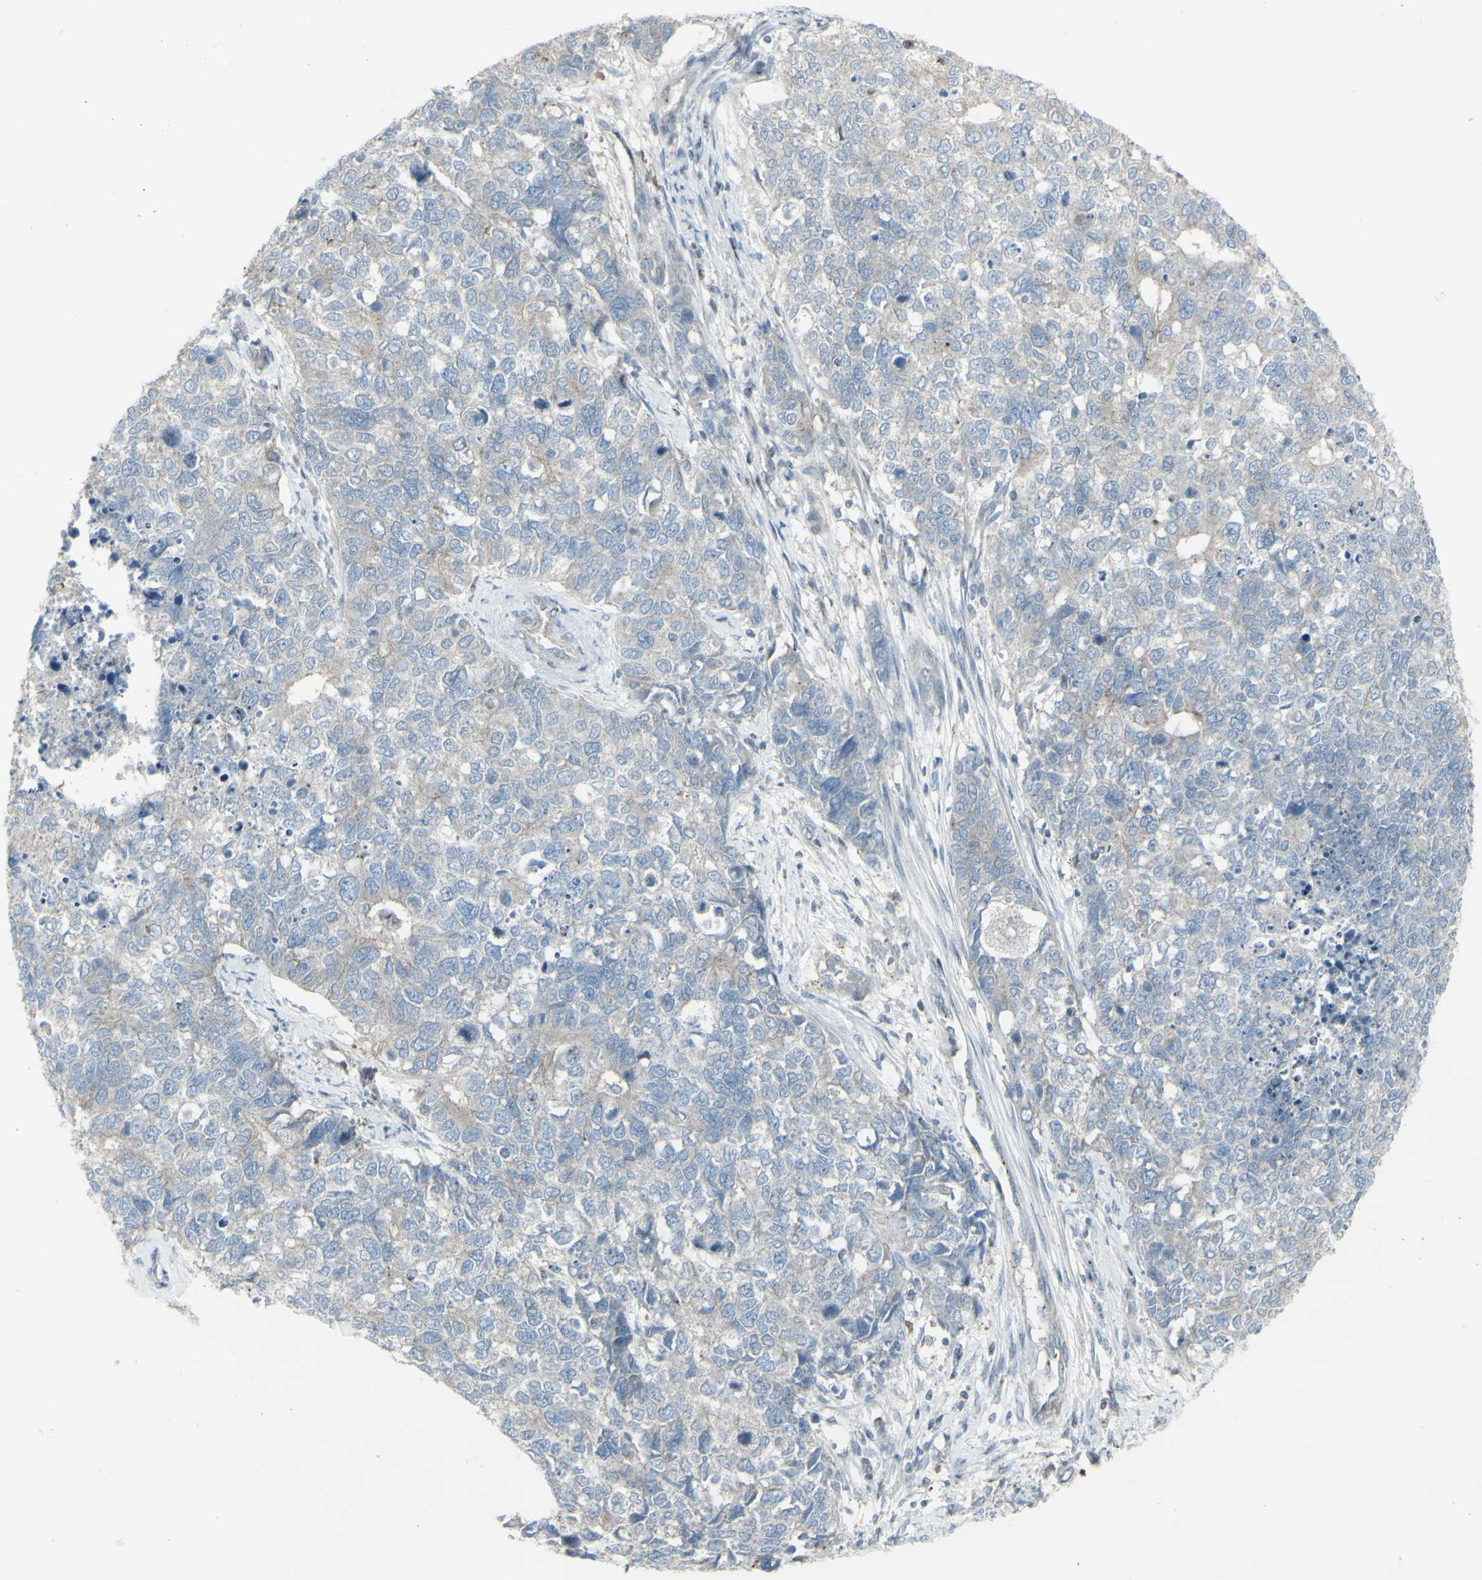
{"staining": {"intensity": "negative", "quantity": "none", "location": "none"}, "tissue": "cervical cancer", "cell_type": "Tumor cells", "image_type": "cancer", "snomed": [{"axis": "morphology", "description": "Squamous cell carcinoma, NOS"}, {"axis": "topography", "description": "Cervix"}], "caption": "This is an immunohistochemistry micrograph of human cervical cancer (squamous cell carcinoma). There is no positivity in tumor cells.", "gene": "GALNT6", "patient": {"sex": "female", "age": 63}}